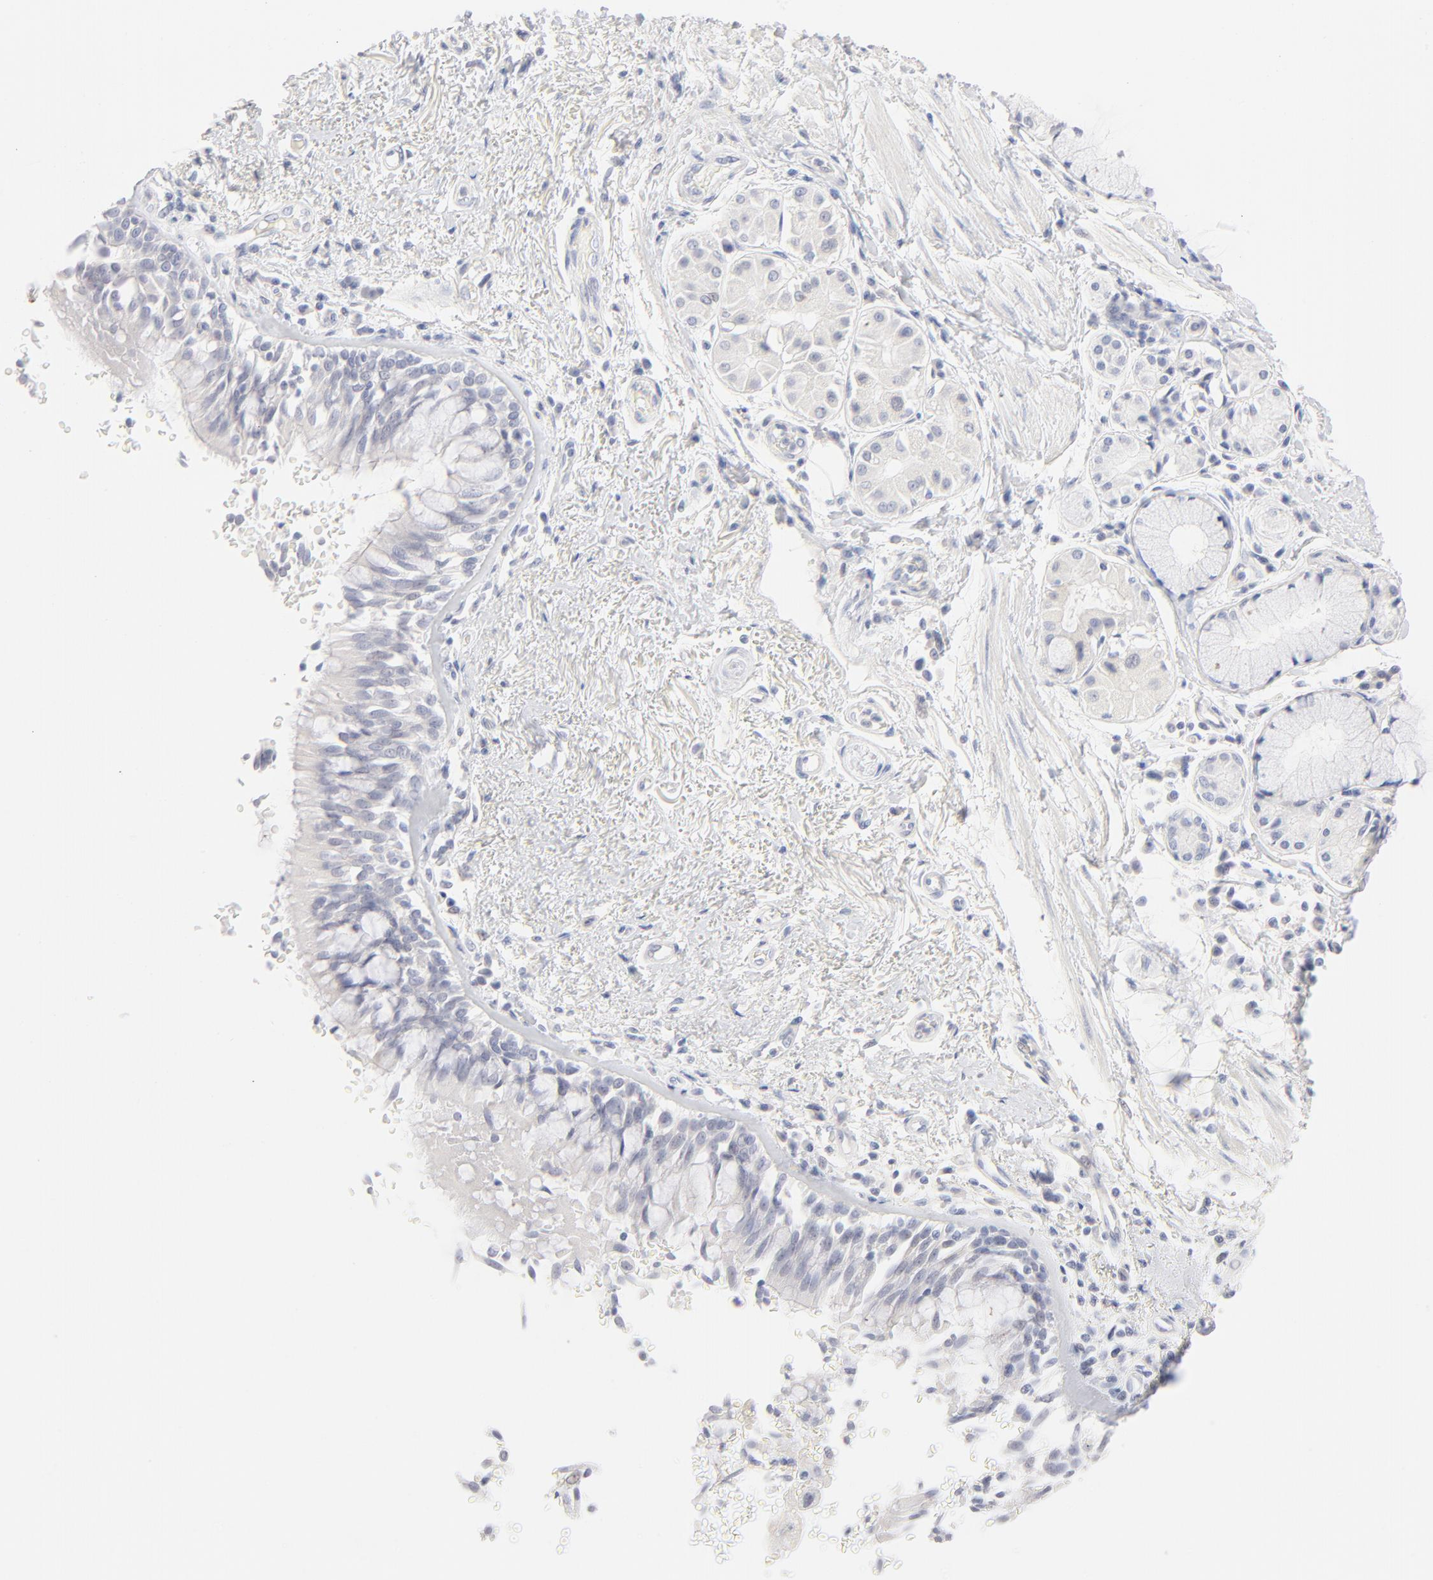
{"staining": {"intensity": "negative", "quantity": "none", "location": "none"}, "tissue": "bronchus", "cell_type": "Respiratory epithelial cells", "image_type": "normal", "snomed": [{"axis": "morphology", "description": "Normal tissue, NOS"}, {"axis": "morphology", "description": "Adenocarcinoma, NOS"}, {"axis": "topography", "description": "Bronchus"}, {"axis": "topography", "description": "Lung"}], "caption": "Immunohistochemistry (IHC) micrograph of normal bronchus stained for a protein (brown), which displays no positivity in respiratory epithelial cells. (DAB immunohistochemistry (IHC) visualized using brightfield microscopy, high magnification).", "gene": "ONECUT1", "patient": {"sex": "male", "age": 71}}